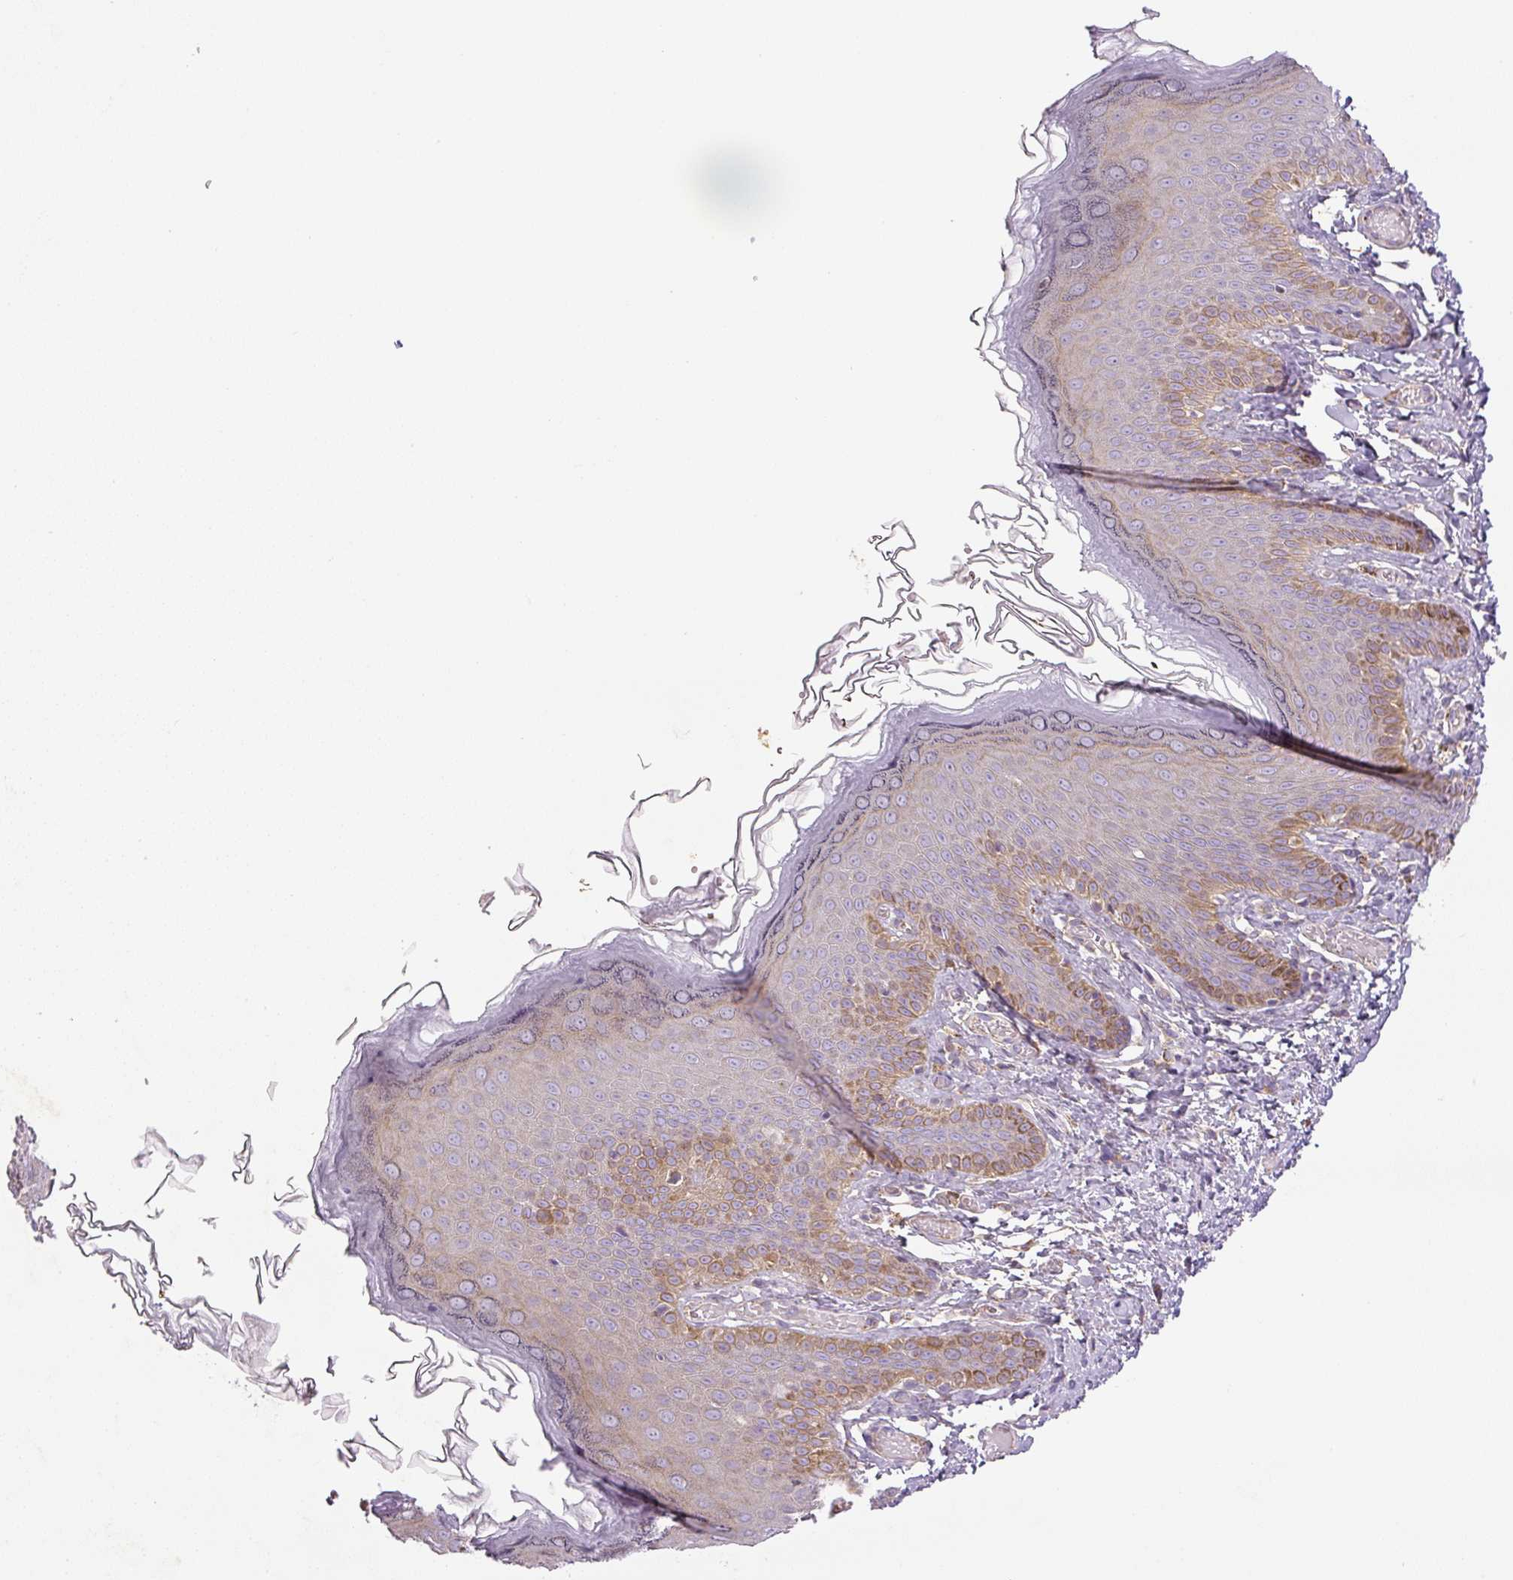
{"staining": {"intensity": "moderate", "quantity": "<25%", "location": "cytoplasmic/membranous"}, "tissue": "skin", "cell_type": "Epidermal cells", "image_type": "normal", "snomed": [{"axis": "morphology", "description": "Normal tissue, NOS"}, {"axis": "topography", "description": "Anal"}], "caption": "Immunohistochemistry of normal human skin exhibits low levels of moderate cytoplasmic/membranous expression in about <25% of epidermal cells. (IHC, brightfield microscopy, high magnification).", "gene": "CCNI2", "patient": {"sex": "female", "age": 40}}